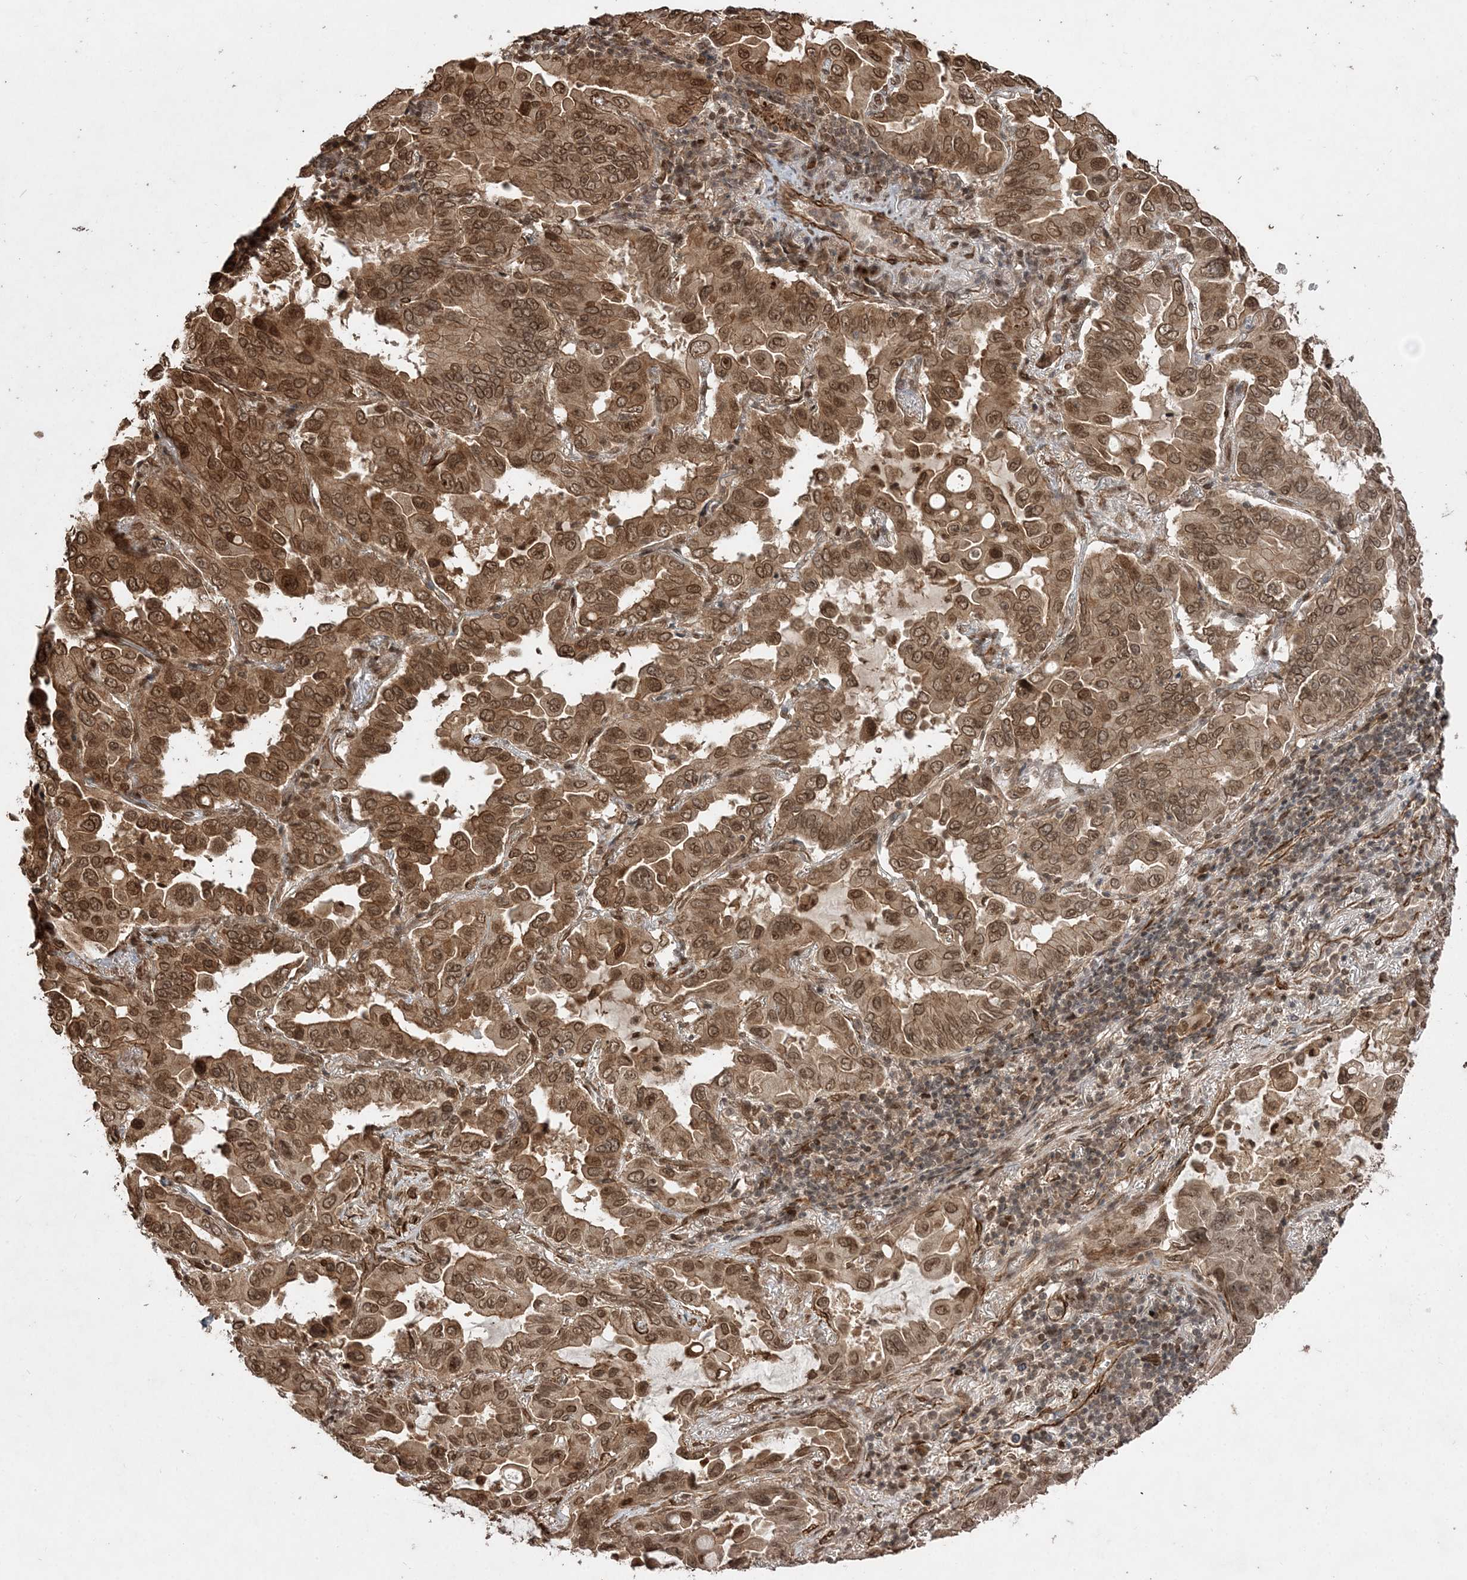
{"staining": {"intensity": "moderate", "quantity": ">75%", "location": "cytoplasmic/membranous,nuclear"}, "tissue": "lung cancer", "cell_type": "Tumor cells", "image_type": "cancer", "snomed": [{"axis": "morphology", "description": "Adenocarcinoma, NOS"}, {"axis": "topography", "description": "Lung"}], "caption": "IHC histopathology image of lung cancer (adenocarcinoma) stained for a protein (brown), which demonstrates medium levels of moderate cytoplasmic/membranous and nuclear staining in about >75% of tumor cells.", "gene": "ETAA1", "patient": {"sex": "male", "age": 64}}